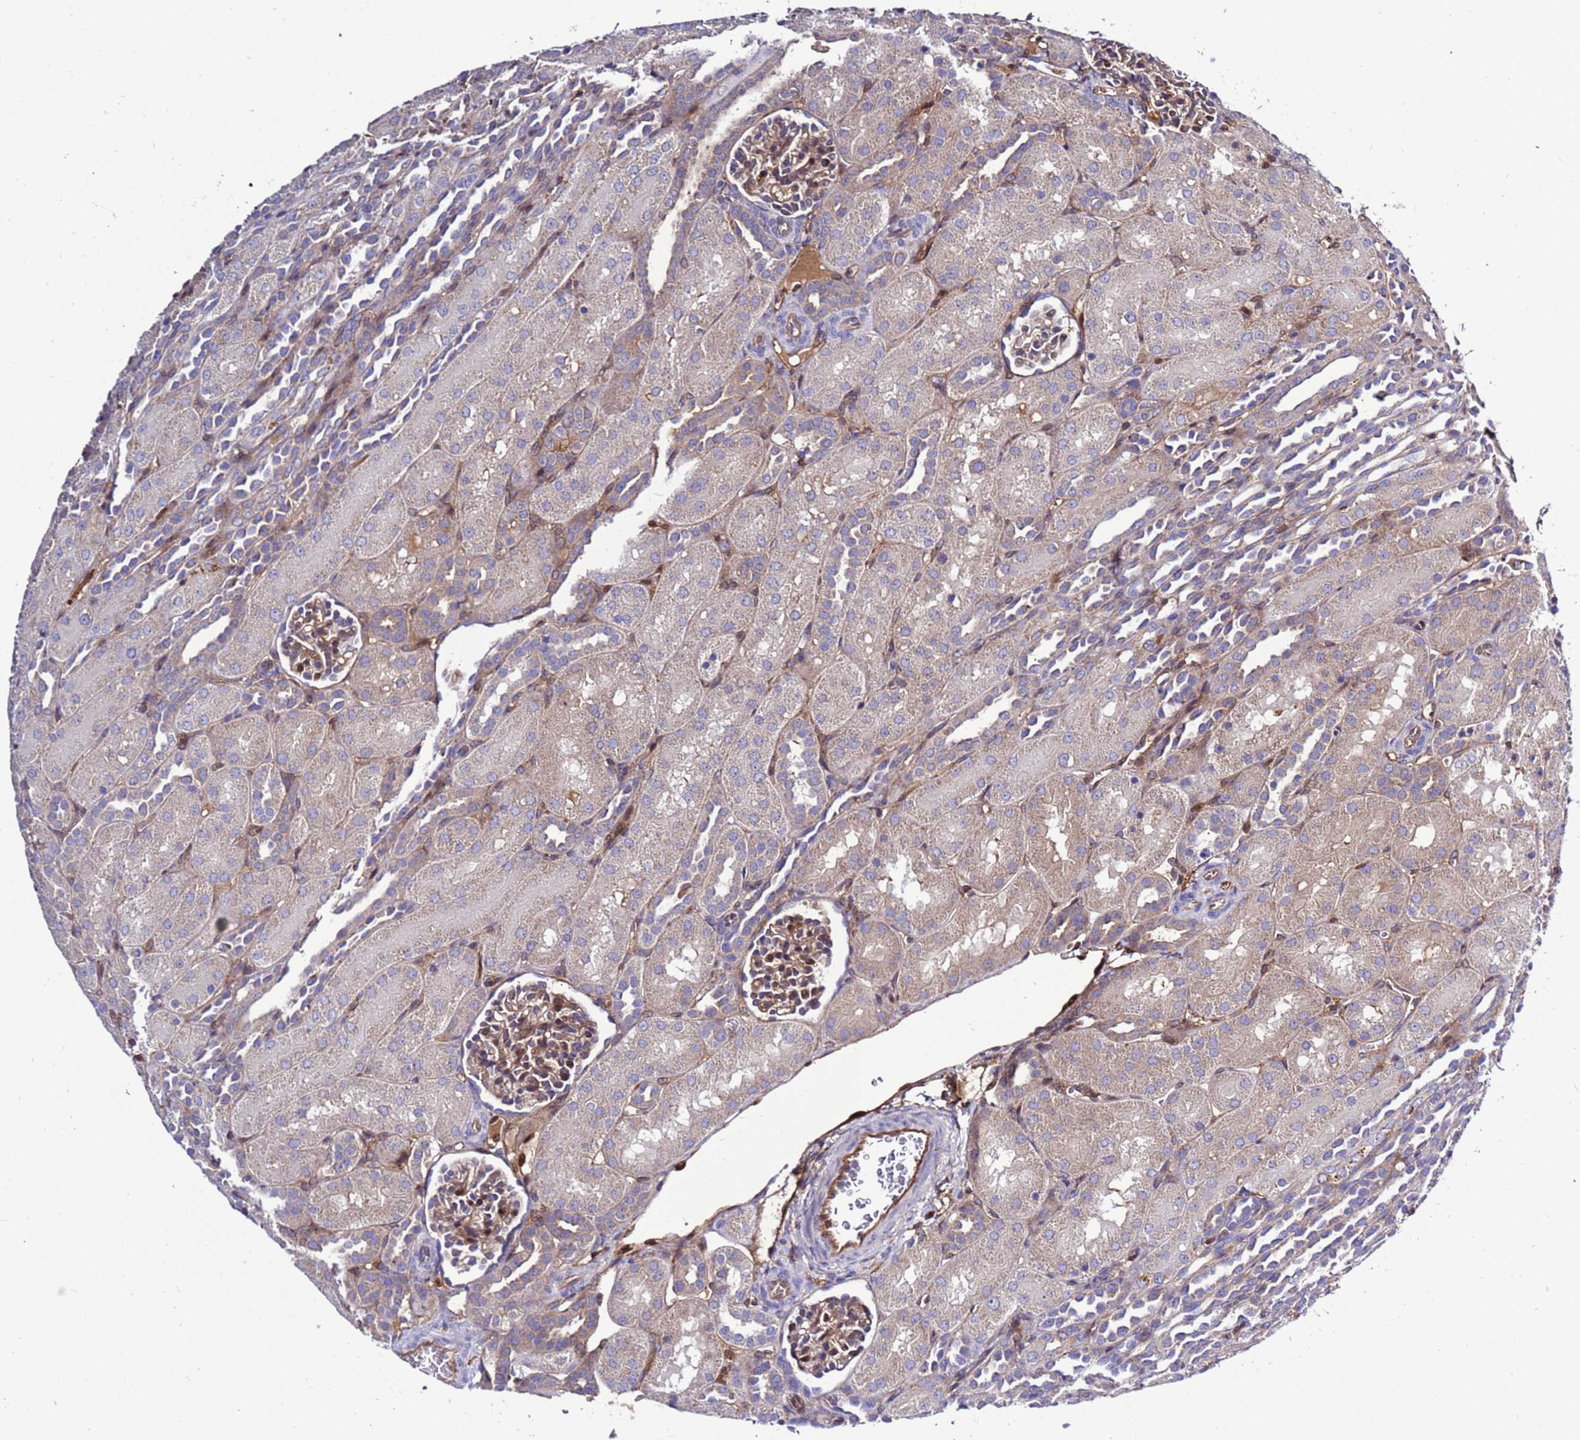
{"staining": {"intensity": "moderate", "quantity": ">75%", "location": "cytoplasmic/membranous,nuclear"}, "tissue": "kidney", "cell_type": "Cells in glomeruli", "image_type": "normal", "snomed": [{"axis": "morphology", "description": "Normal tissue, NOS"}, {"axis": "topography", "description": "Kidney"}], "caption": "Protein staining demonstrates moderate cytoplasmic/membranous,nuclear positivity in about >75% of cells in glomeruli in normal kidney.", "gene": "FOXRED1", "patient": {"sex": "male", "age": 1}}